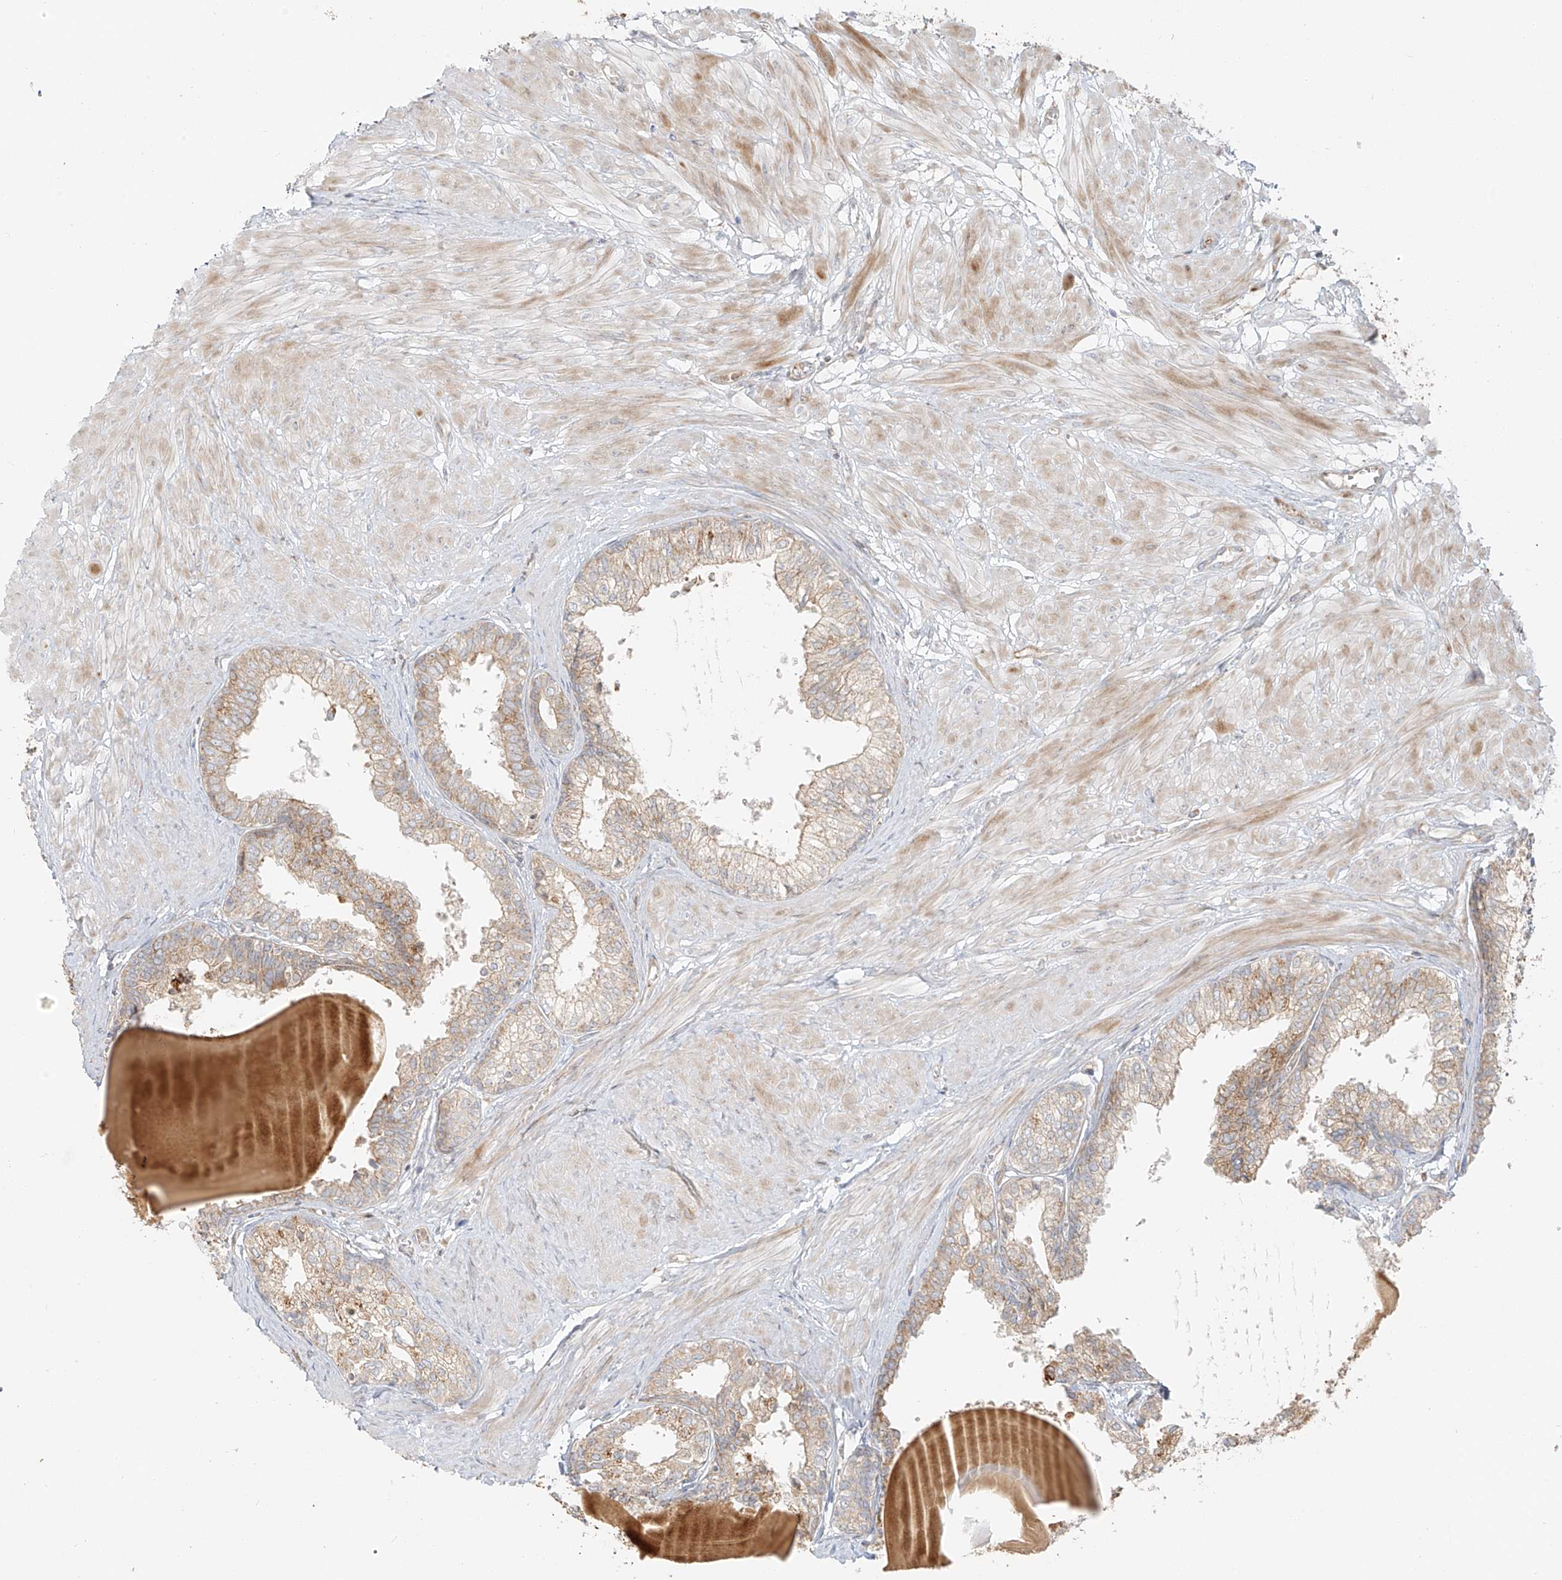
{"staining": {"intensity": "weak", "quantity": "25%-75%", "location": "cytoplasmic/membranous"}, "tissue": "prostate", "cell_type": "Glandular cells", "image_type": "normal", "snomed": [{"axis": "morphology", "description": "Normal tissue, NOS"}, {"axis": "topography", "description": "Prostate"}], "caption": "Weak cytoplasmic/membranous staining for a protein is identified in approximately 25%-75% of glandular cells of benign prostate using immunohistochemistry.", "gene": "MIPEP", "patient": {"sex": "male", "age": 48}}